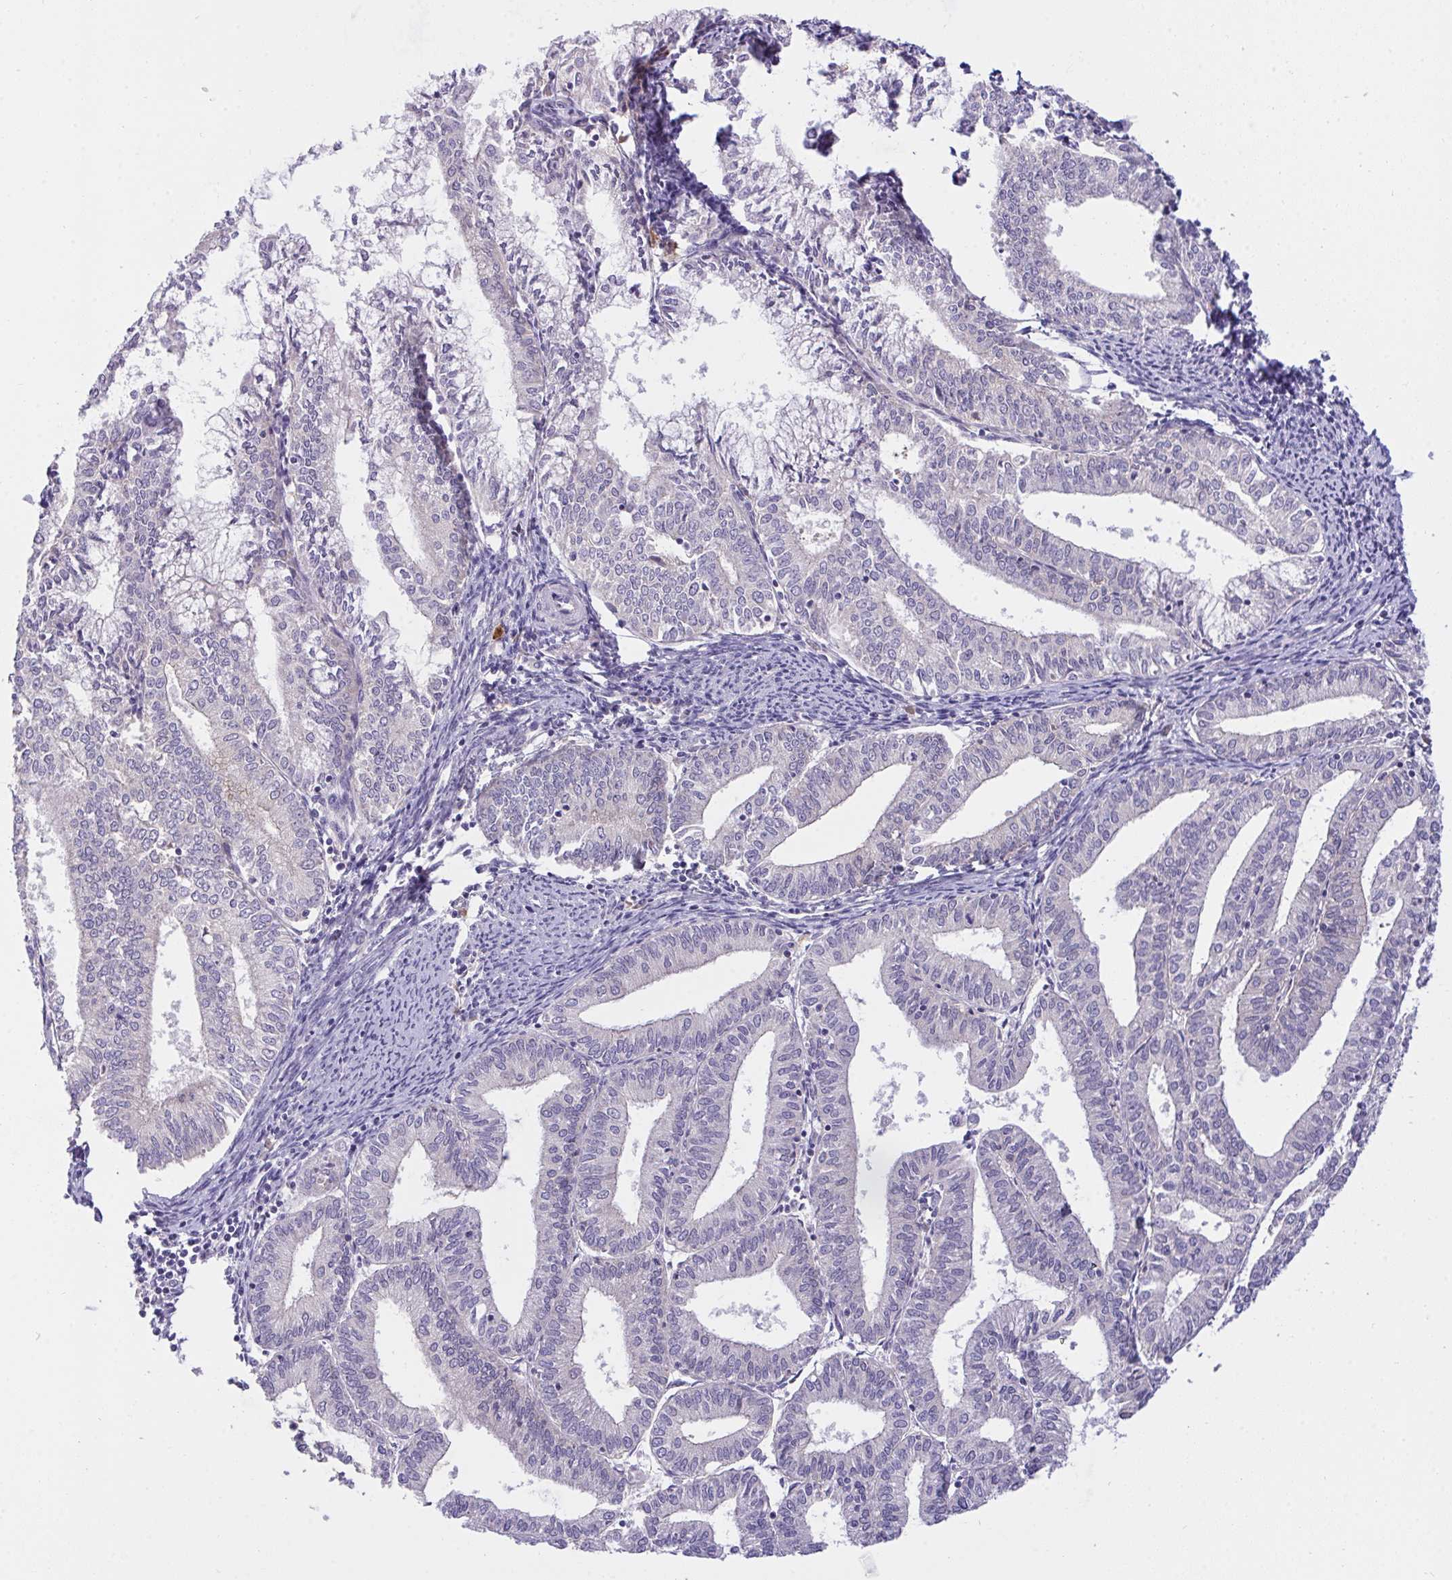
{"staining": {"intensity": "negative", "quantity": "none", "location": "none"}, "tissue": "endometrial cancer", "cell_type": "Tumor cells", "image_type": "cancer", "snomed": [{"axis": "morphology", "description": "Adenocarcinoma, NOS"}, {"axis": "topography", "description": "Endometrium"}], "caption": "Tumor cells are negative for brown protein staining in endometrial cancer. (DAB immunohistochemistry visualized using brightfield microscopy, high magnification).", "gene": "ZNF581", "patient": {"sex": "female", "age": 61}}